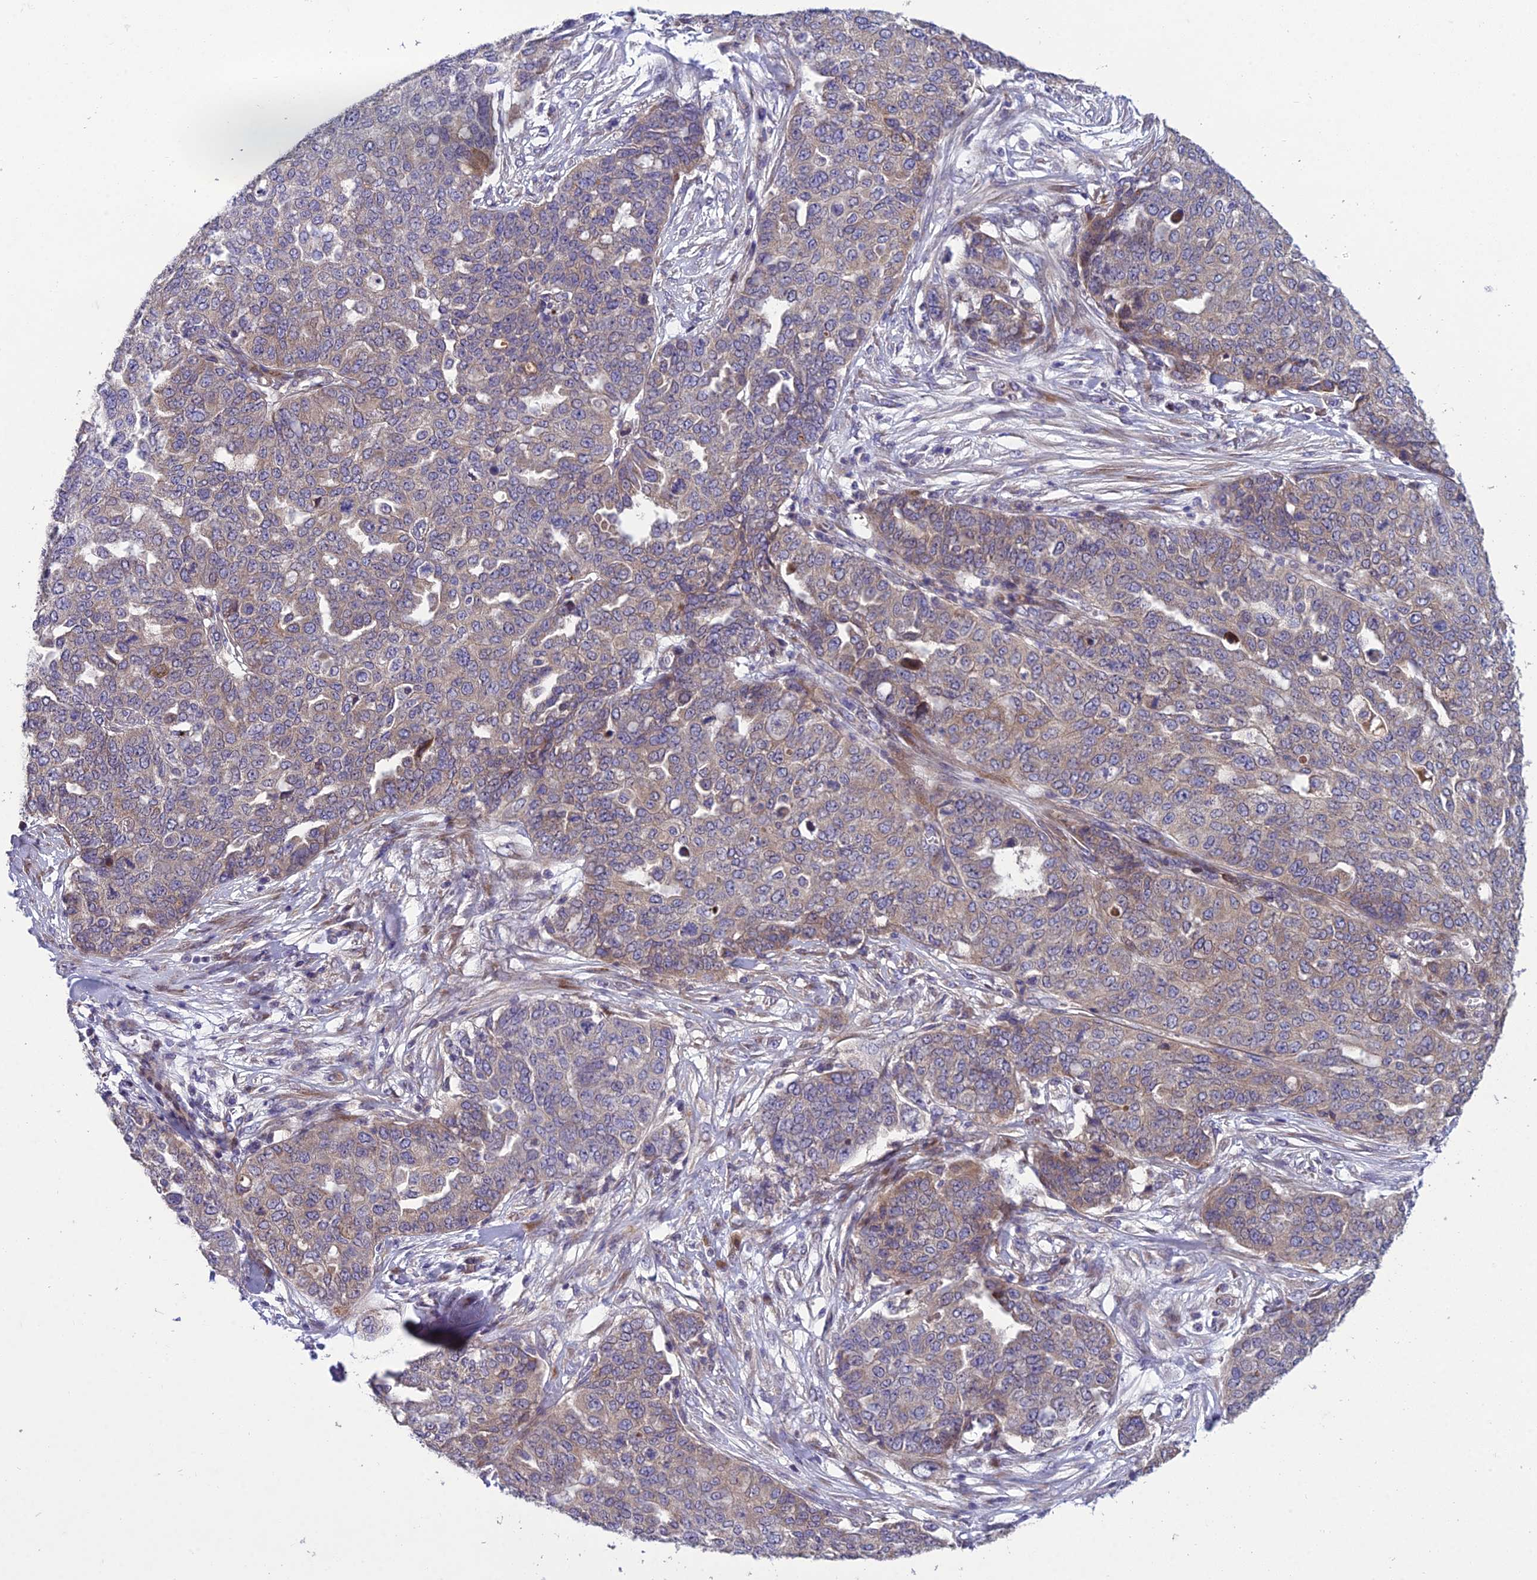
{"staining": {"intensity": "weak", "quantity": "25%-75%", "location": "cytoplasmic/membranous"}, "tissue": "ovarian cancer", "cell_type": "Tumor cells", "image_type": "cancer", "snomed": [{"axis": "morphology", "description": "Cystadenocarcinoma, serous, NOS"}, {"axis": "topography", "description": "Soft tissue"}, {"axis": "topography", "description": "Ovary"}], "caption": "The immunohistochemical stain labels weak cytoplasmic/membranous staining in tumor cells of serous cystadenocarcinoma (ovarian) tissue.", "gene": "ADIPOR2", "patient": {"sex": "female", "age": 57}}